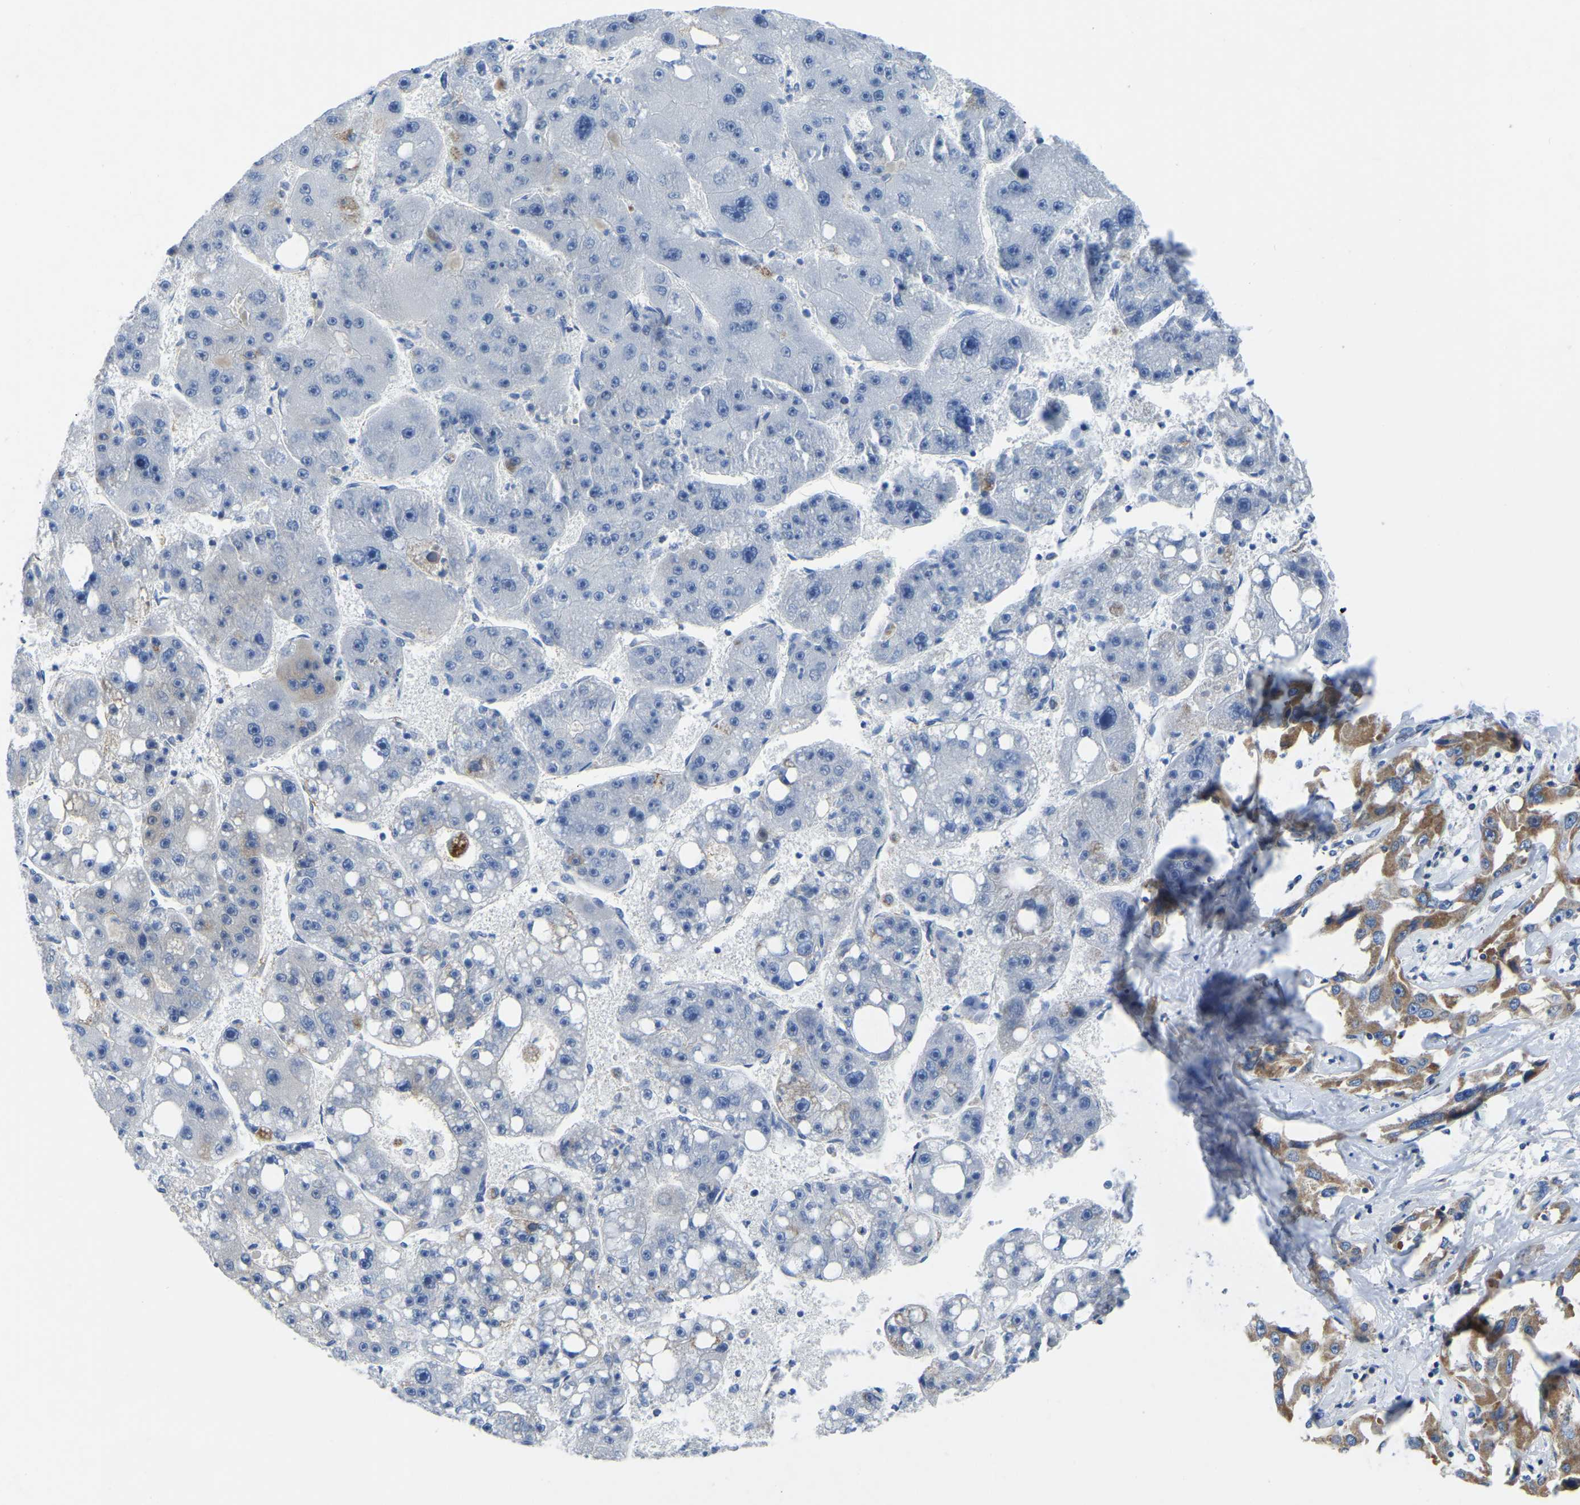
{"staining": {"intensity": "negative", "quantity": "none", "location": "none"}, "tissue": "liver cancer", "cell_type": "Tumor cells", "image_type": "cancer", "snomed": [{"axis": "morphology", "description": "Carcinoma, Hepatocellular, NOS"}, {"axis": "topography", "description": "Liver"}], "caption": "Human hepatocellular carcinoma (liver) stained for a protein using IHC exhibits no staining in tumor cells.", "gene": "ETFA", "patient": {"sex": "female", "age": 61}}